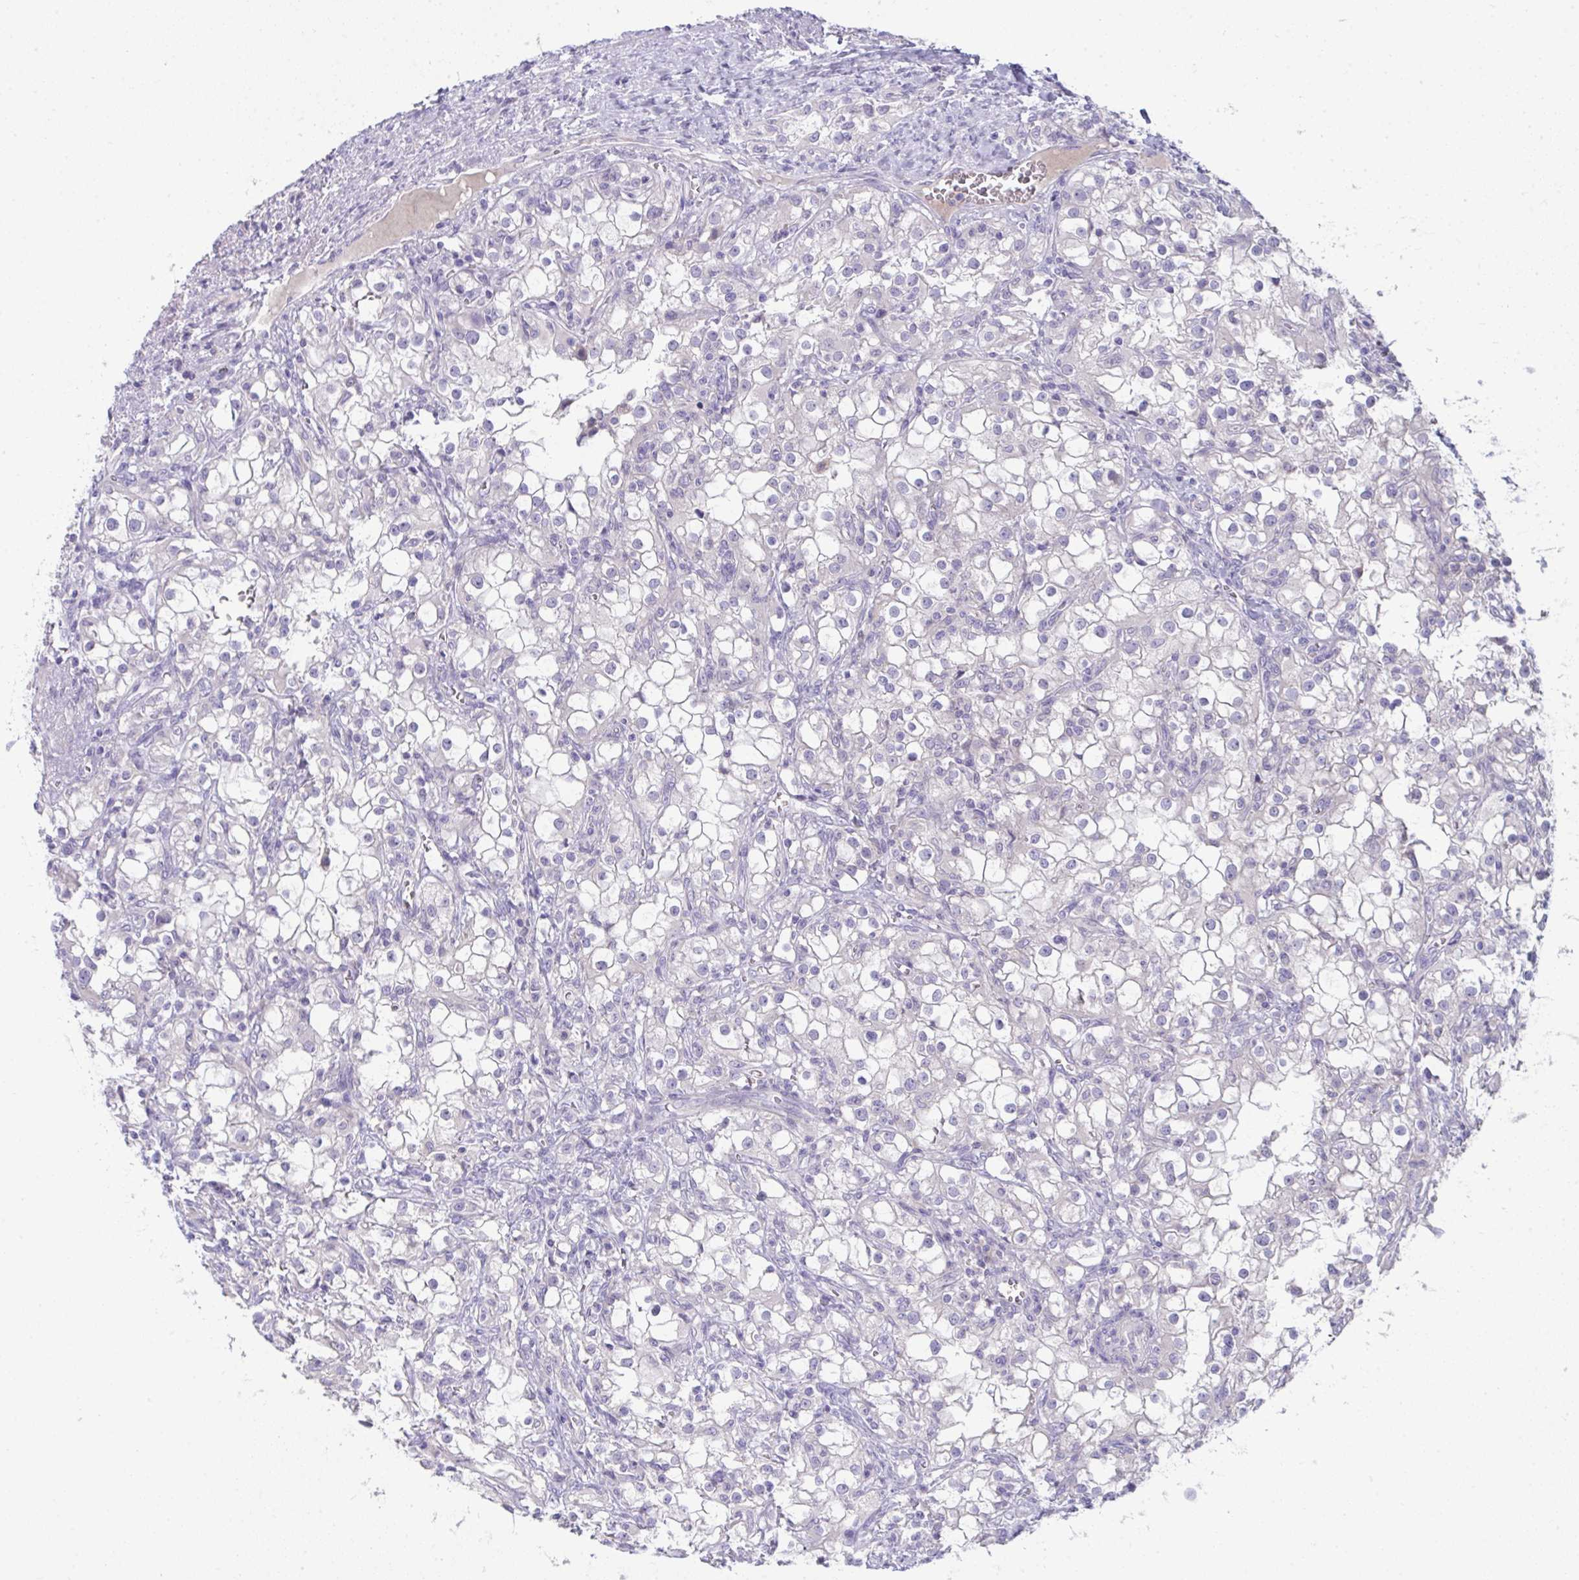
{"staining": {"intensity": "negative", "quantity": "none", "location": "none"}, "tissue": "renal cancer", "cell_type": "Tumor cells", "image_type": "cancer", "snomed": [{"axis": "morphology", "description": "Adenocarcinoma, NOS"}, {"axis": "topography", "description": "Kidney"}], "caption": "Renal adenocarcinoma stained for a protein using immunohistochemistry (IHC) reveals no expression tumor cells.", "gene": "SPTB", "patient": {"sex": "female", "age": 74}}